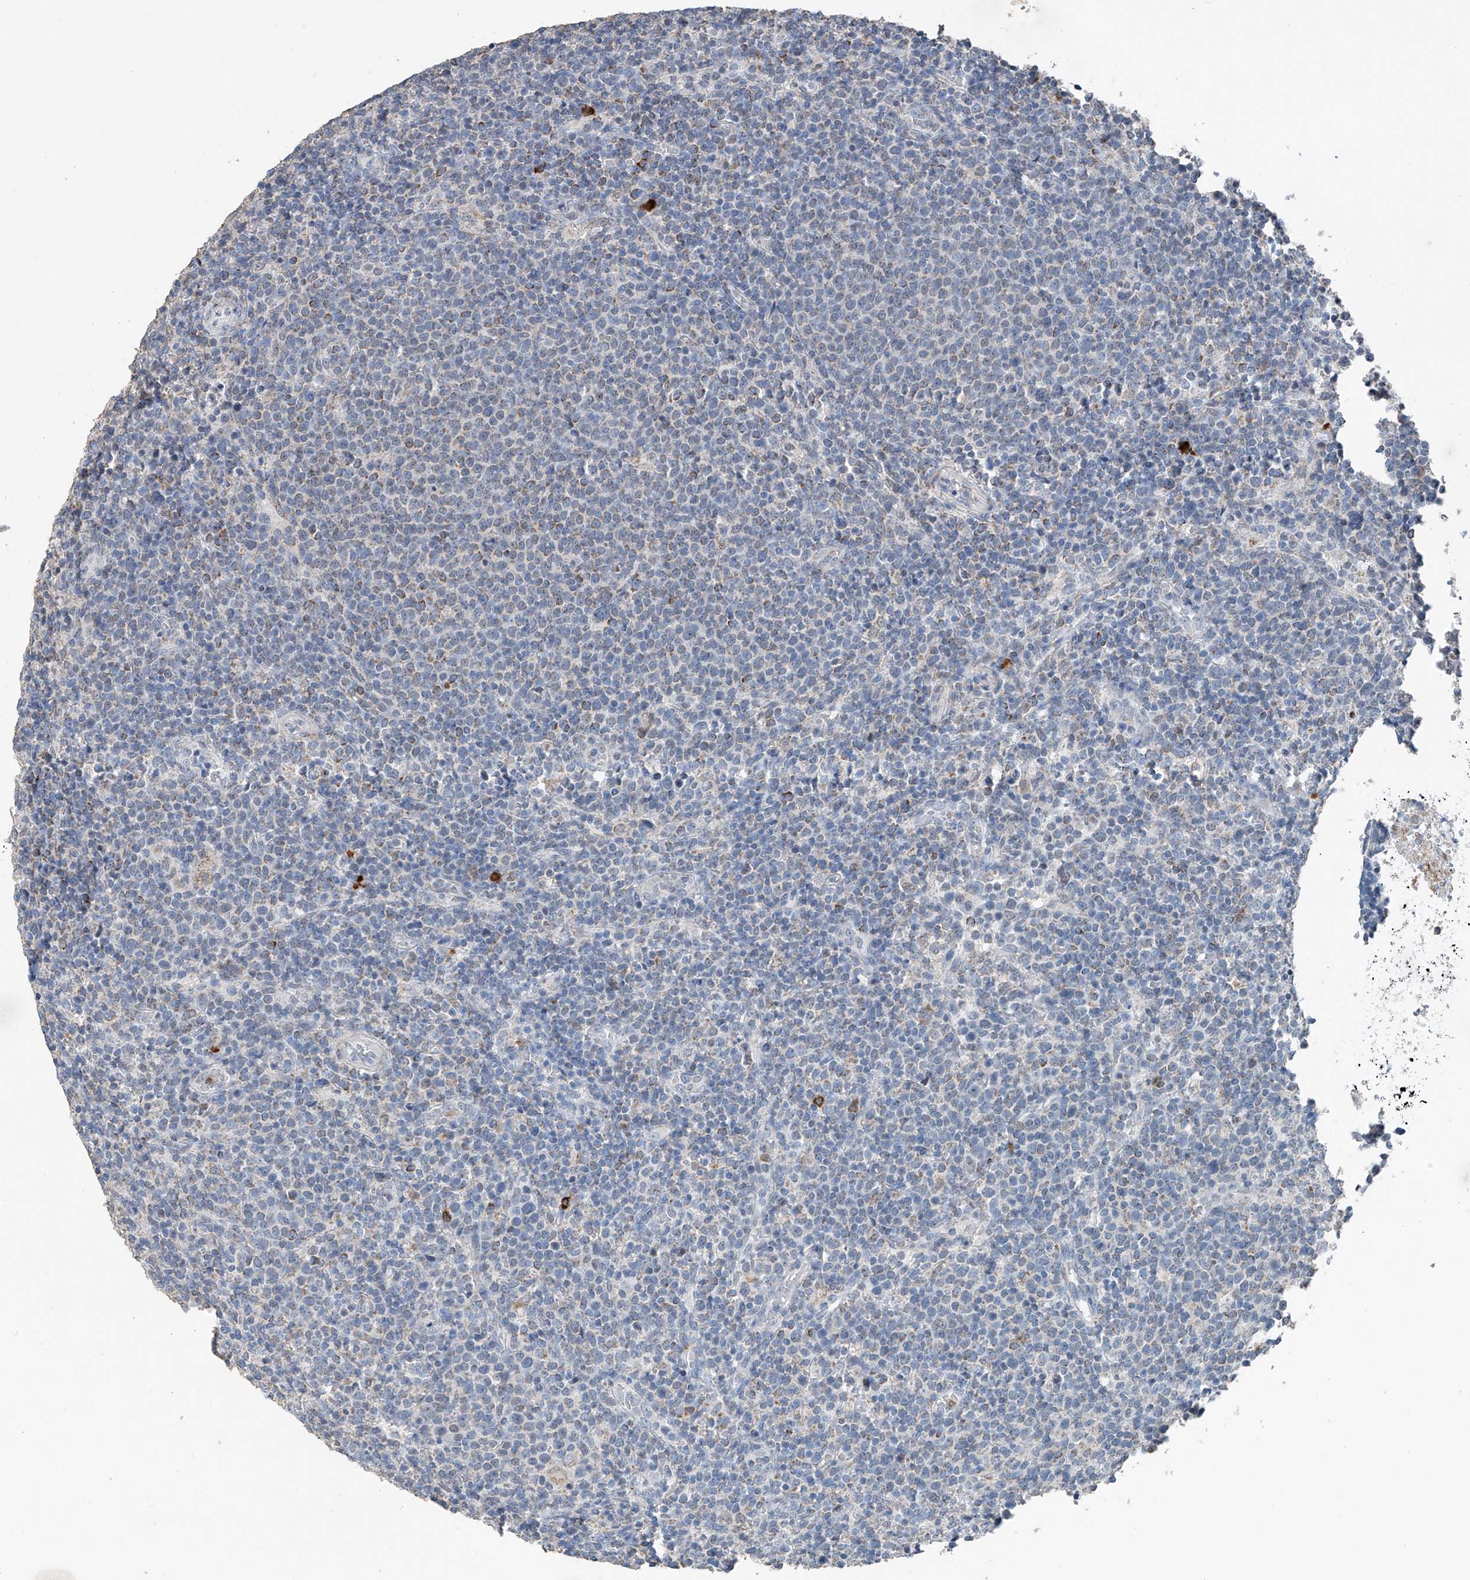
{"staining": {"intensity": "weak", "quantity": "25%-75%", "location": "cytoplasmic/membranous"}, "tissue": "lymphoma", "cell_type": "Tumor cells", "image_type": "cancer", "snomed": [{"axis": "morphology", "description": "Malignant lymphoma, non-Hodgkin's type, High grade"}, {"axis": "topography", "description": "Lymph node"}], "caption": "Immunohistochemistry of lymphoma reveals low levels of weak cytoplasmic/membranous positivity in about 25%-75% of tumor cells.", "gene": "KLF15", "patient": {"sex": "male", "age": 61}}